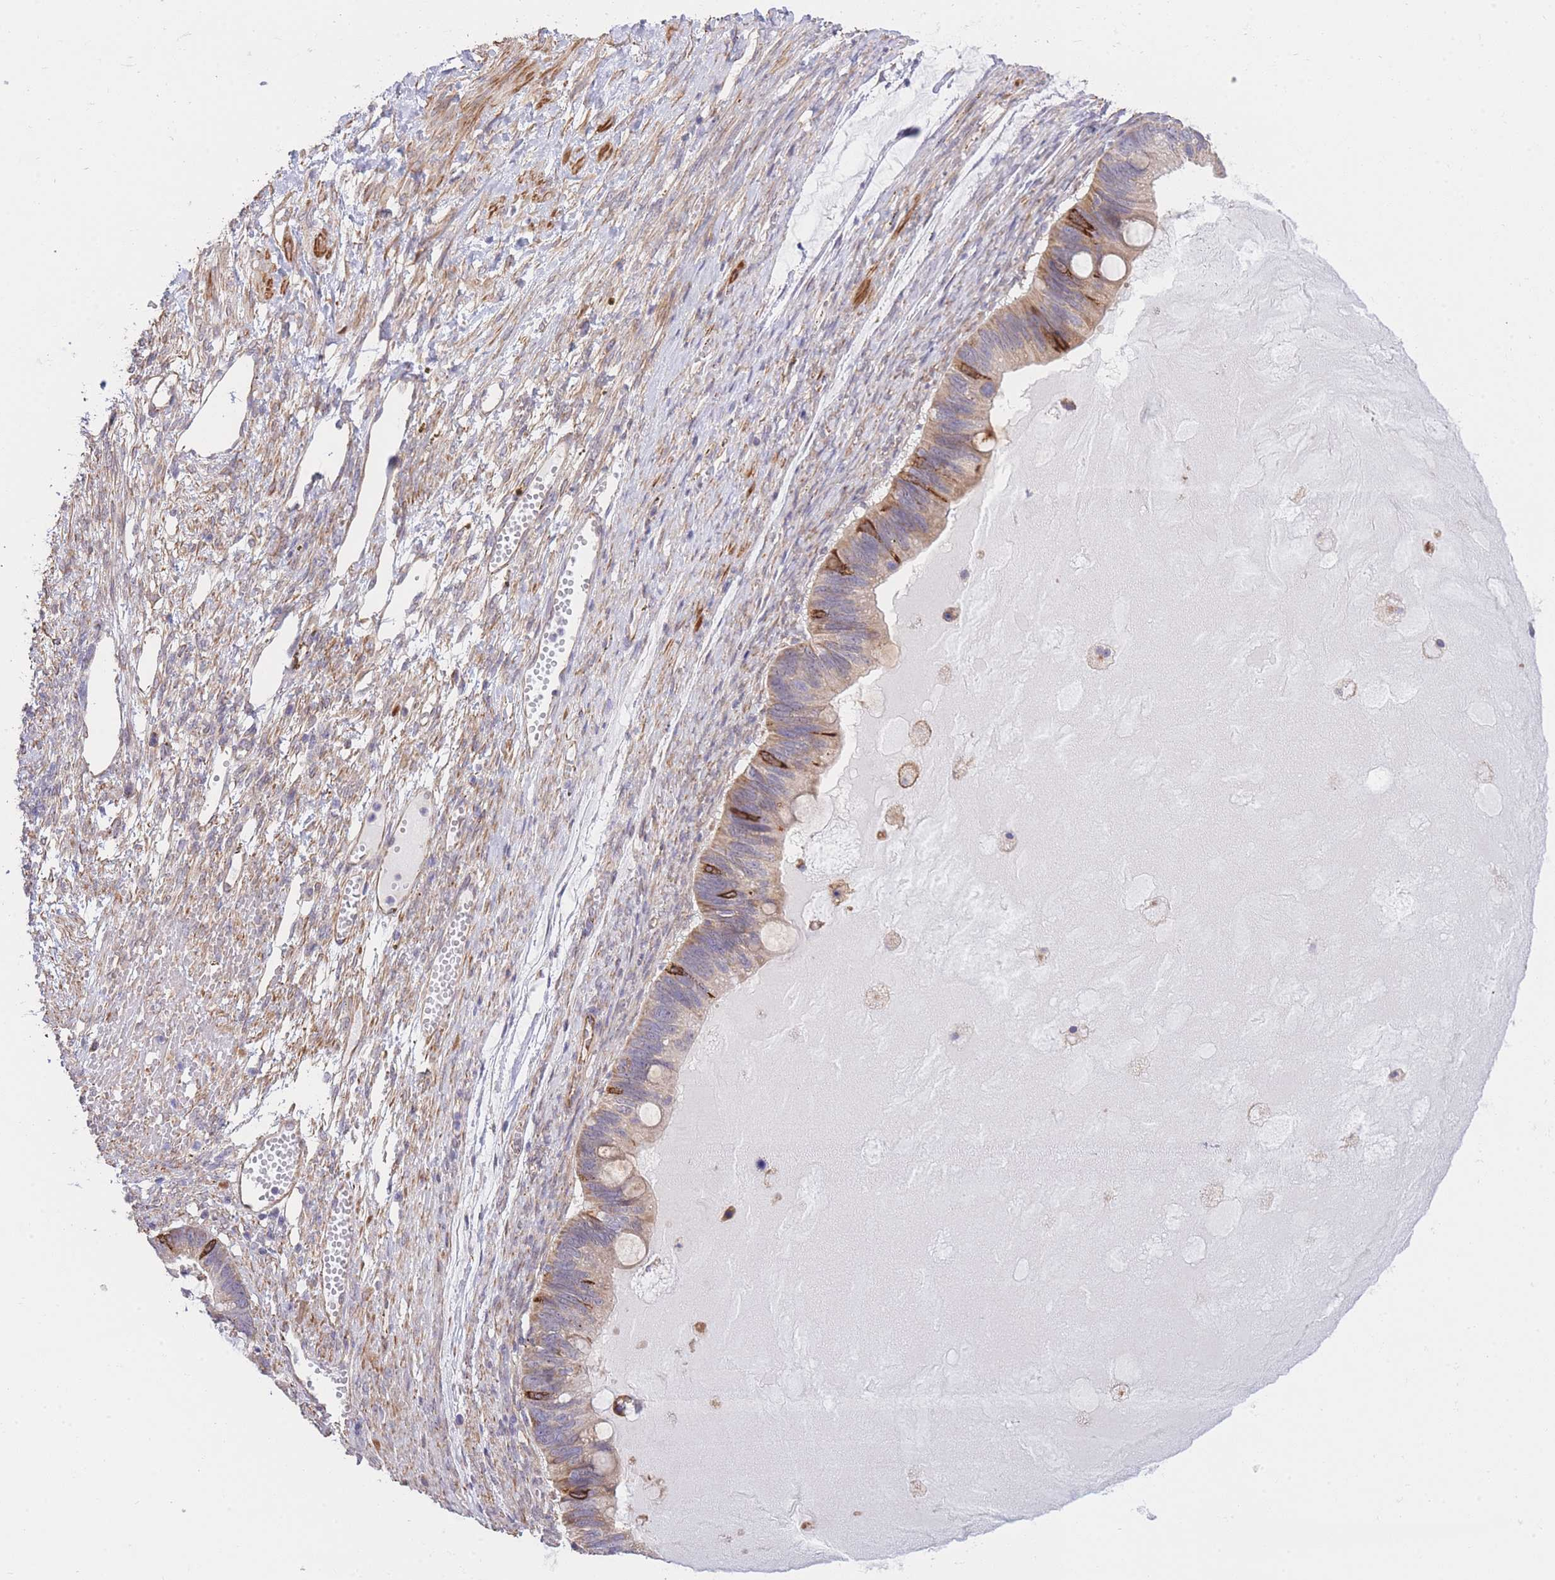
{"staining": {"intensity": "moderate", "quantity": ">75%", "location": "cytoplasmic/membranous"}, "tissue": "ovarian cancer", "cell_type": "Tumor cells", "image_type": "cancer", "snomed": [{"axis": "morphology", "description": "Cystadenocarcinoma, mucinous, NOS"}, {"axis": "topography", "description": "Ovary"}], "caption": "Immunohistochemical staining of human ovarian cancer (mucinous cystadenocarcinoma) reveals medium levels of moderate cytoplasmic/membranous protein expression in about >75% of tumor cells. Nuclei are stained in blue.", "gene": "CTBP1", "patient": {"sex": "female", "age": 61}}